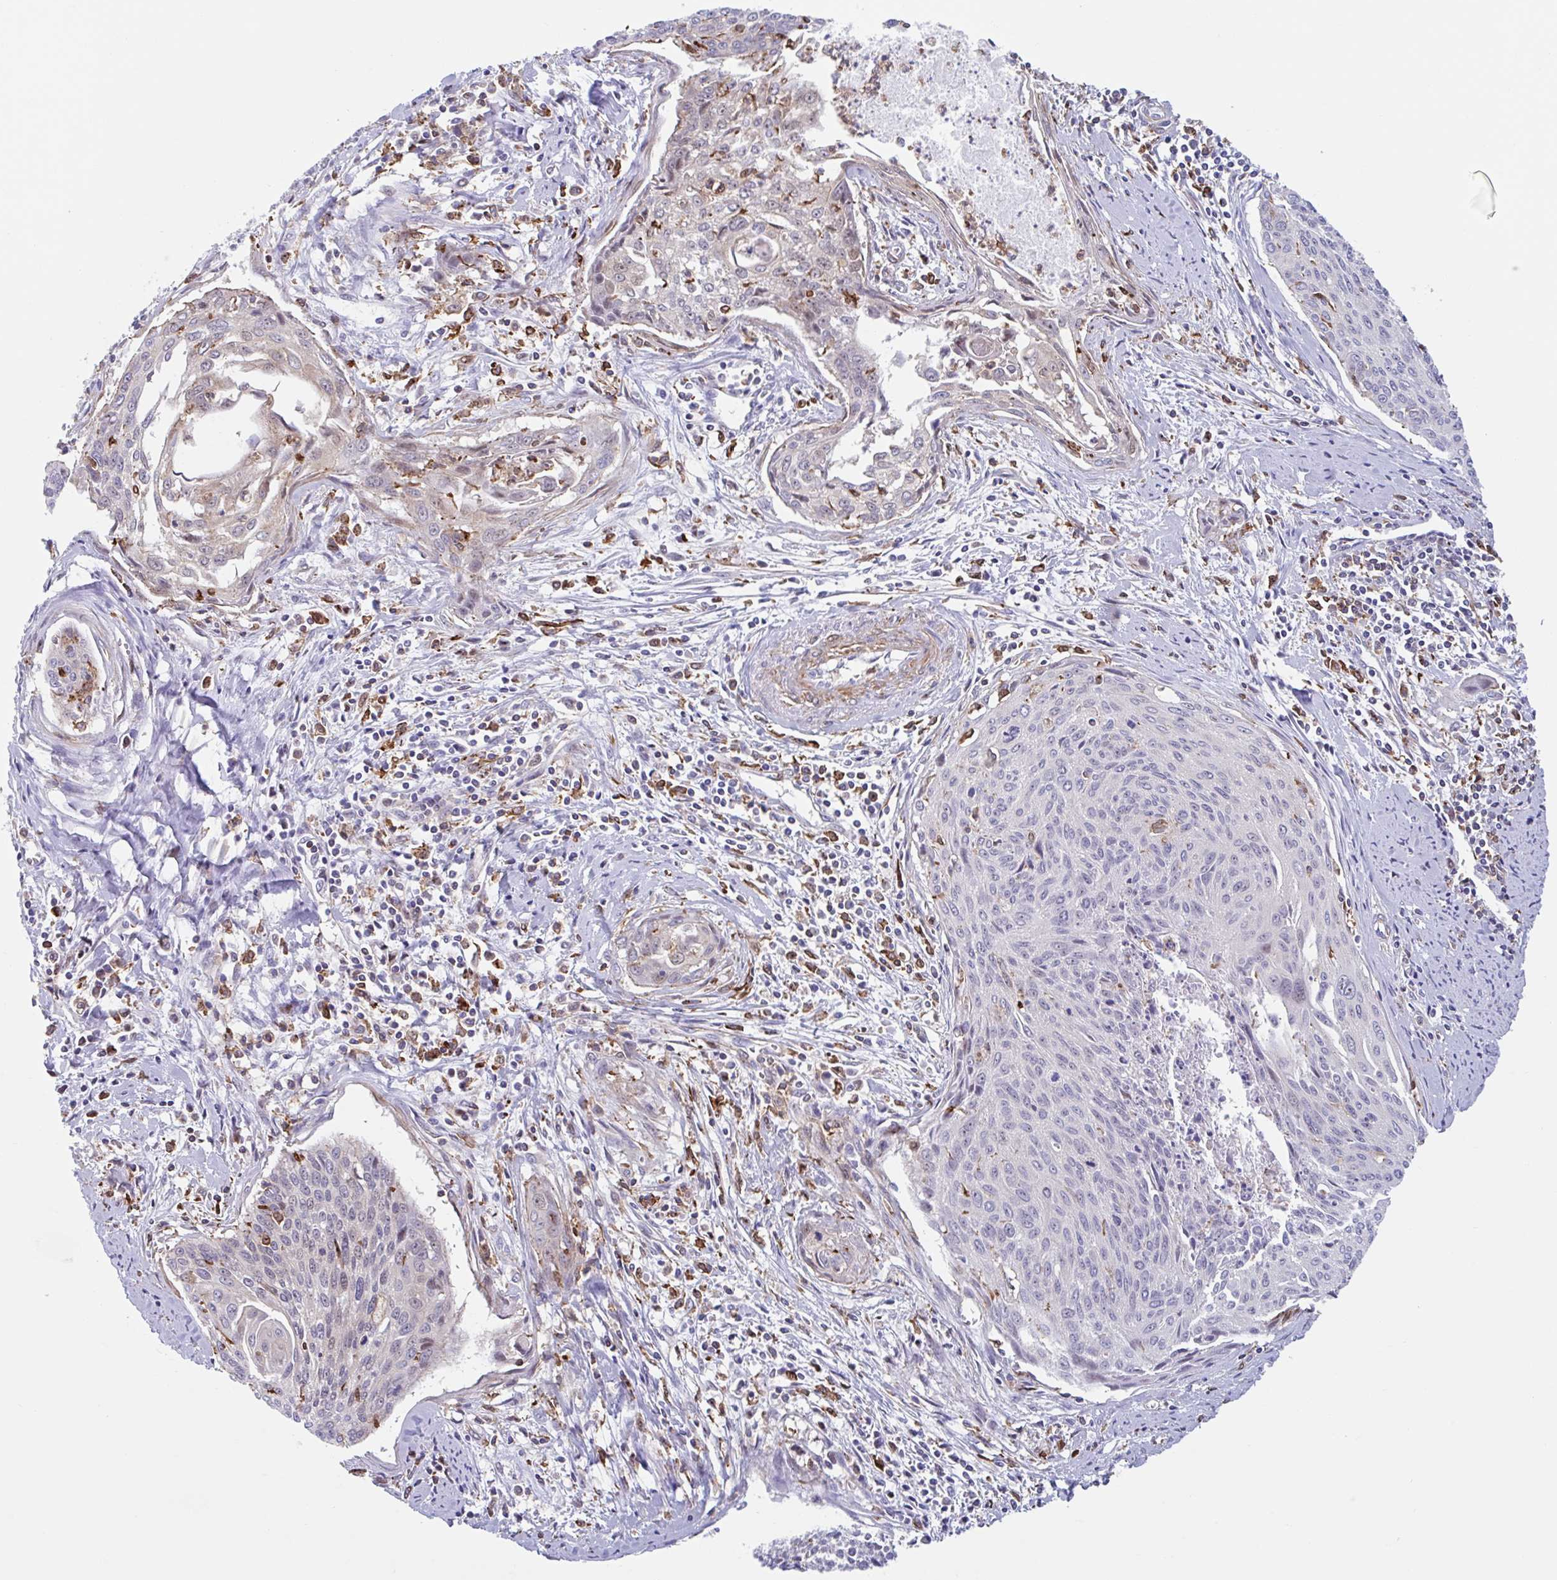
{"staining": {"intensity": "weak", "quantity": "<25%", "location": "cytoplasmic/membranous"}, "tissue": "cervical cancer", "cell_type": "Tumor cells", "image_type": "cancer", "snomed": [{"axis": "morphology", "description": "Squamous cell carcinoma, NOS"}, {"axis": "topography", "description": "Cervix"}], "caption": "Cervical squamous cell carcinoma was stained to show a protein in brown. There is no significant positivity in tumor cells.", "gene": "EFHD1", "patient": {"sex": "female", "age": 55}}